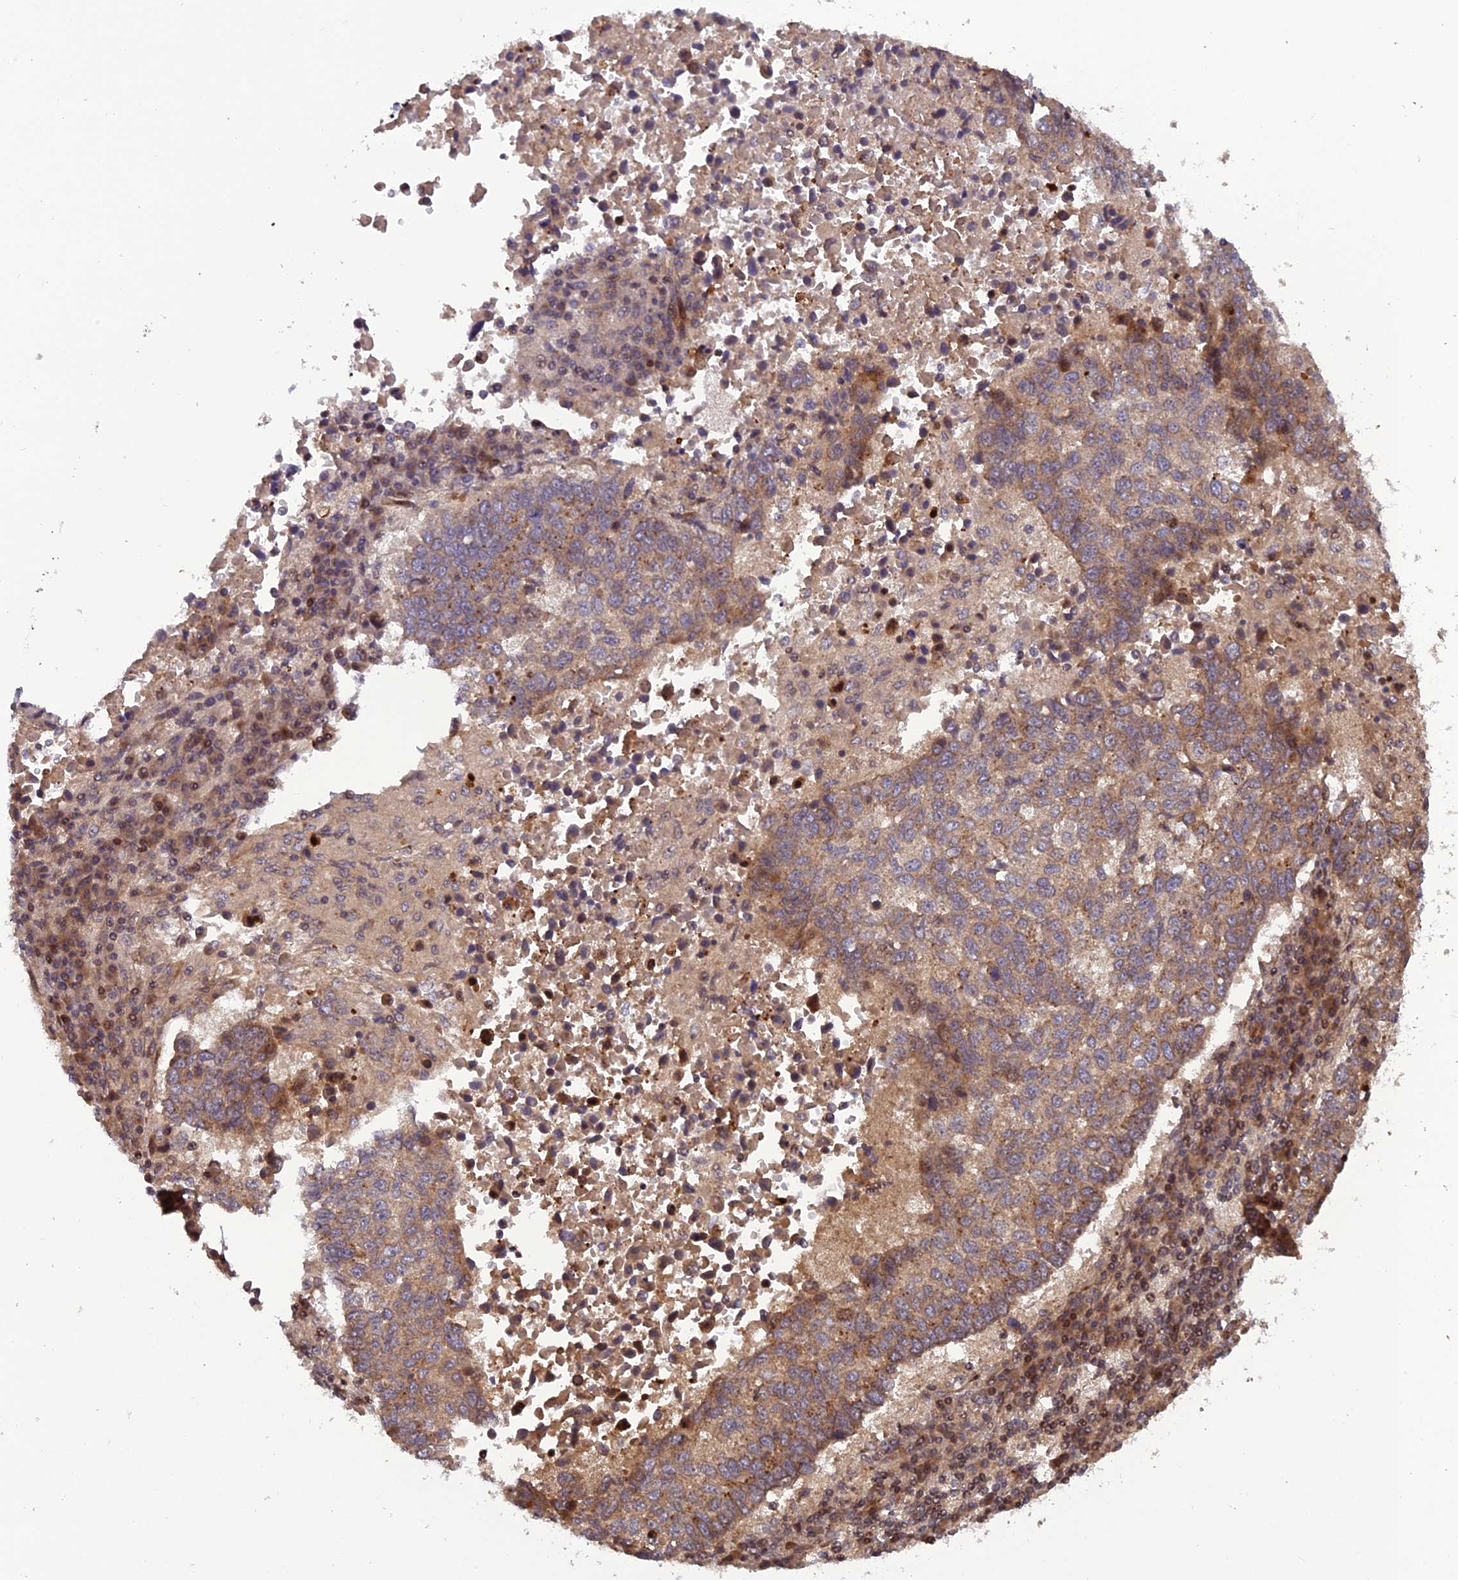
{"staining": {"intensity": "moderate", "quantity": ">75%", "location": "cytoplasmic/membranous"}, "tissue": "lung cancer", "cell_type": "Tumor cells", "image_type": "cancer", "snomed": [{"axis": "morphology", "description": "Squamous cell carcinoma, NOS"}, {"axis": "topography", "description": "Lung"}], "caption": "DAB (3,3'-diaminobenzidine) immunohistochemical staining of lung squamous cell carcinoma displays moderate cytoplasmic/membranous protein positivity in approximately >75% of tumor cells. (DAB (3,3'-diaminobenzidine) = brown stain, brightfield microscopy at high magnification).", "gene": "SMIM7", "patient": {"sex": "male", "age": 73}}